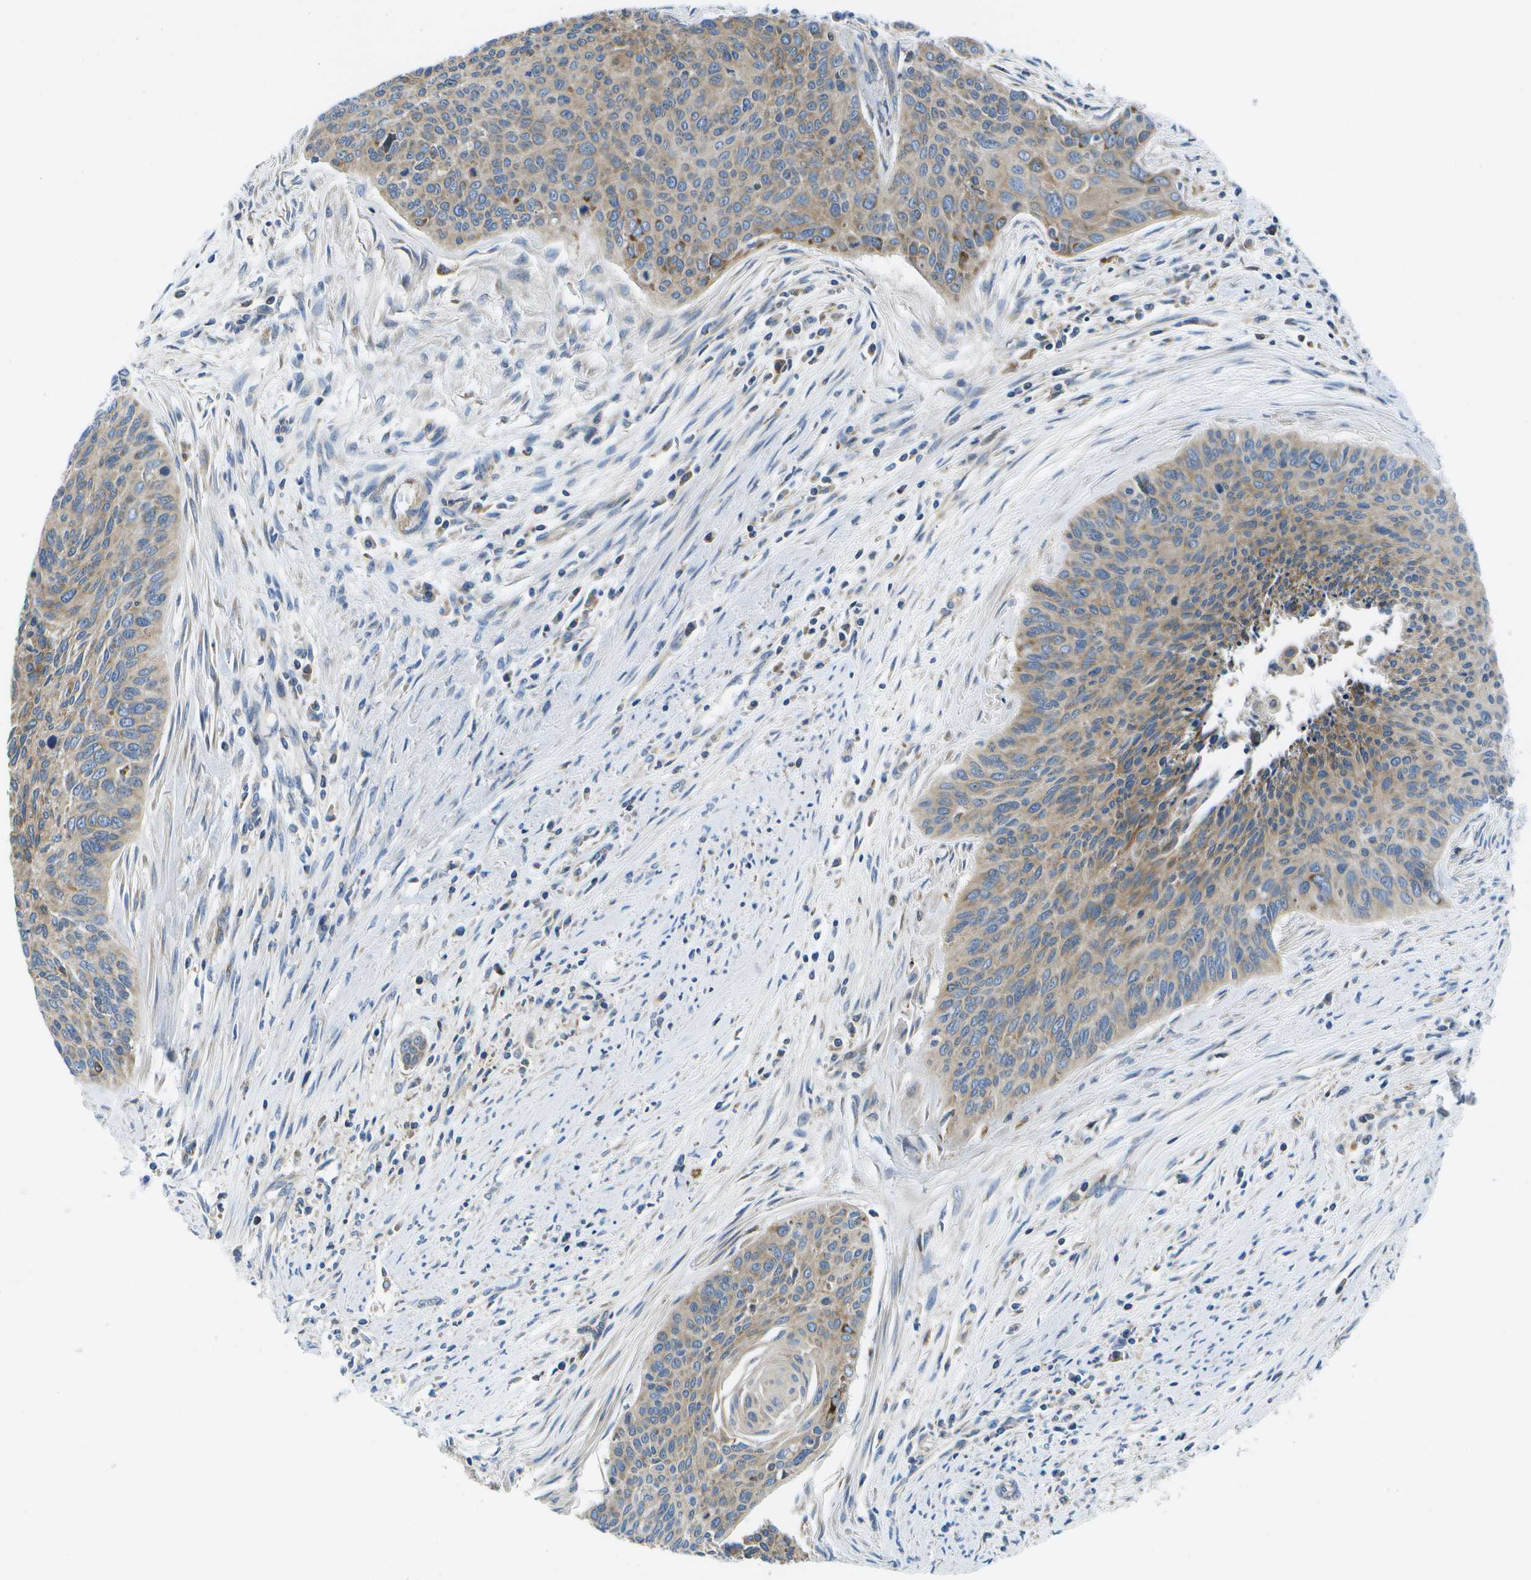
{"staining": {"intensity": "weak", "quantity": "25%-75%", "location": "cytoplasmic/membranous"}, "tissue": "cervical cancer", "cell_type": "Tumor cells", "image_type": "cancer", "snomed": [{"axis": "morphology", "description": "Squamous cell carcinoma, NOS"}, {"axis": "topography", "description": "Cervix"}], "caption": "IHC (DAB) staining of cervical cancer displays weak cytoplasmic/membranous protein positivity in approximately 25%-75% of tumor cells.", "gene": "GDF5", "patient": {"sex": "female", "age": 55}}